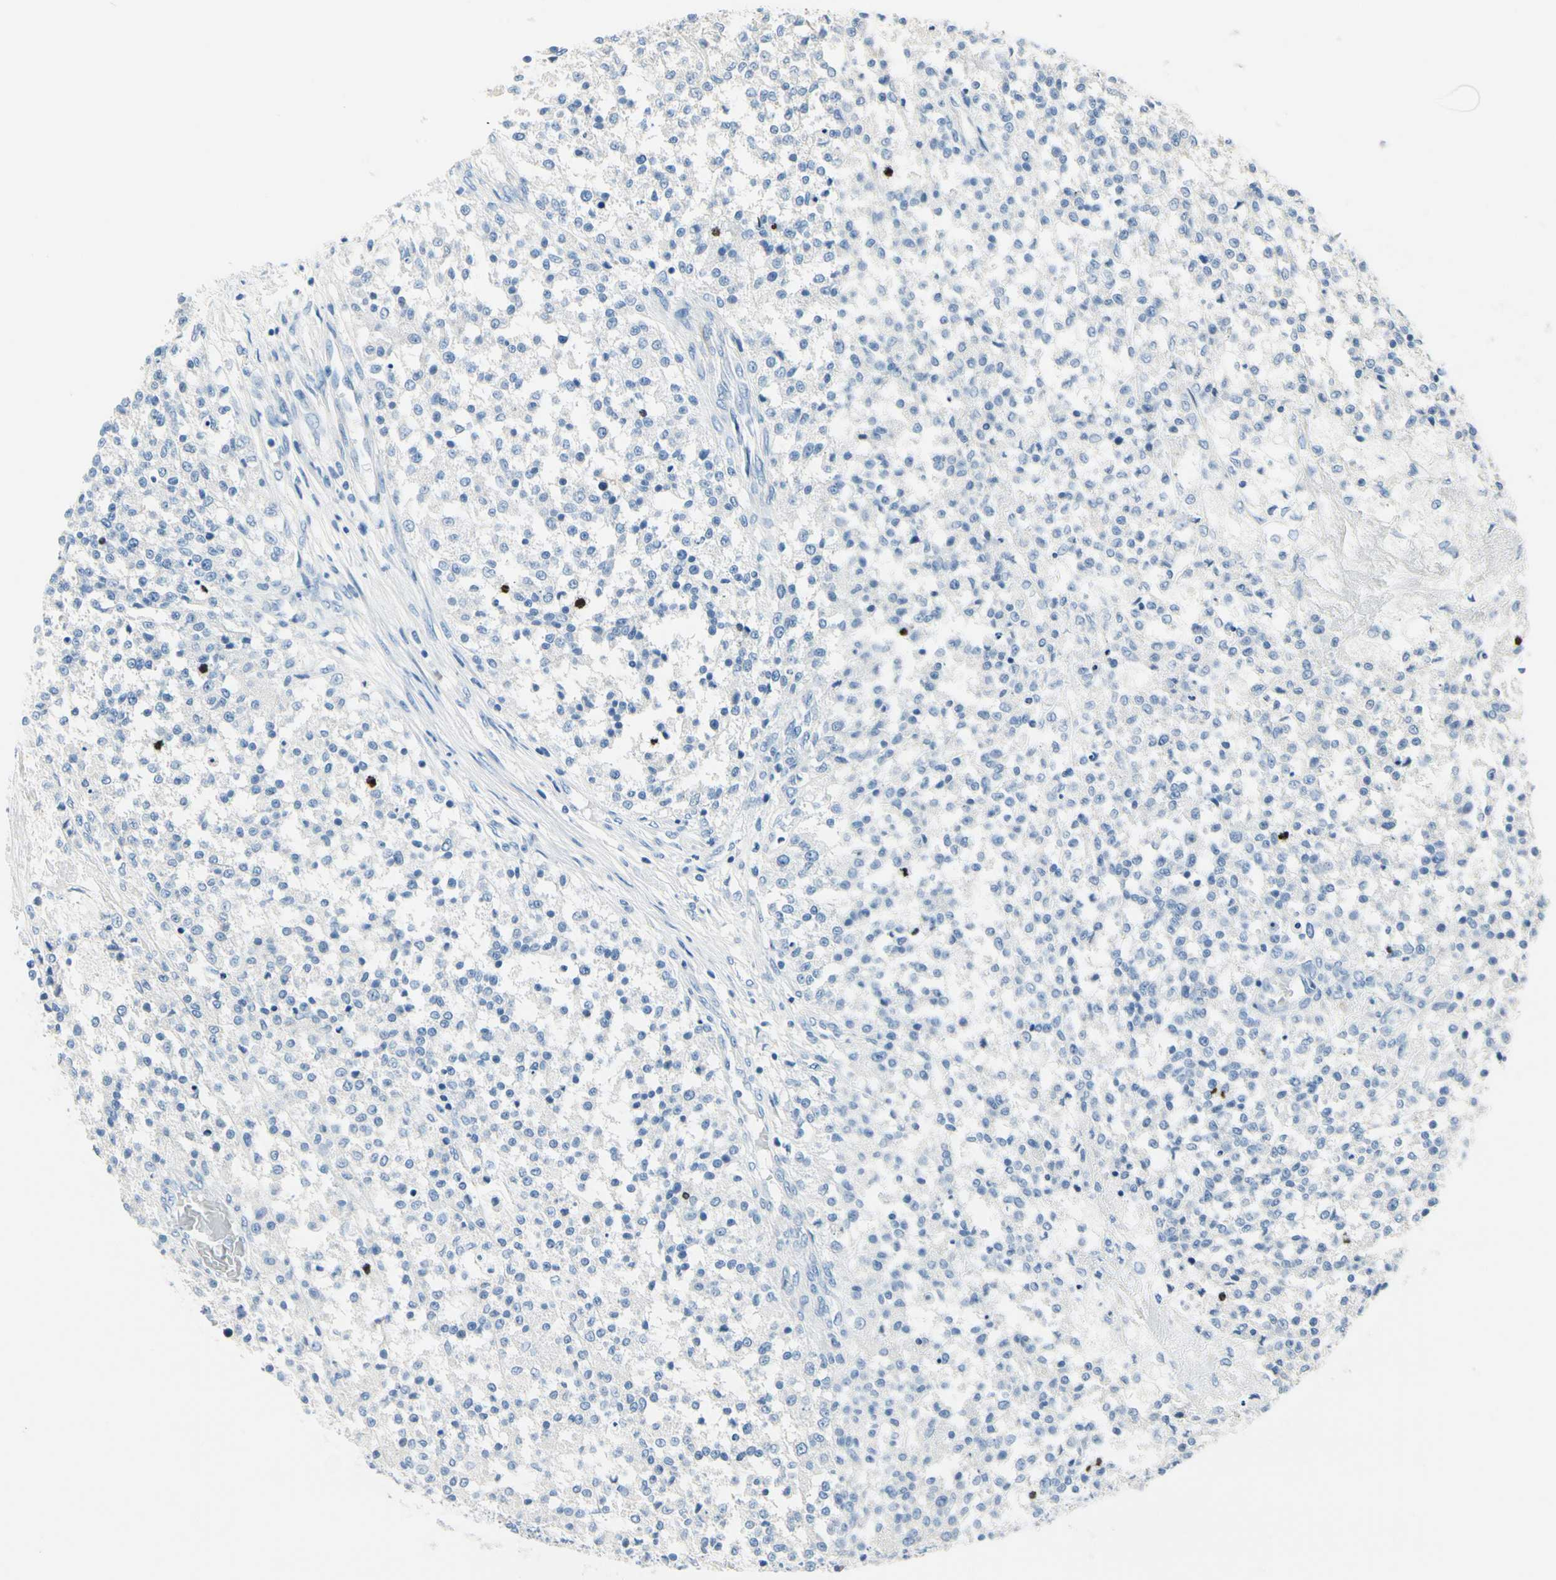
{"staining": {"intensity": "negative", "quantity": "none", "location": "none"}, "tissue": "testis cancer", "cell_type": "Tumor cells", "image_type": "cancer", "snomed": [{"axis": "morphology", "description": "Seminoma, NOS"}, {"axis": "topography", "description": "Testis"}], "caption": "Immunohistochemistry (IHC) of seminoma (testis) reveals no staining in tumor cells. (Stains: DAB immunohistochemistry with hematoxylin counter stain, Microscopy: brightfield microscopy at high magnification).", "gene": "CKAP2", "patient": {"sex": "male", "age": 59}}